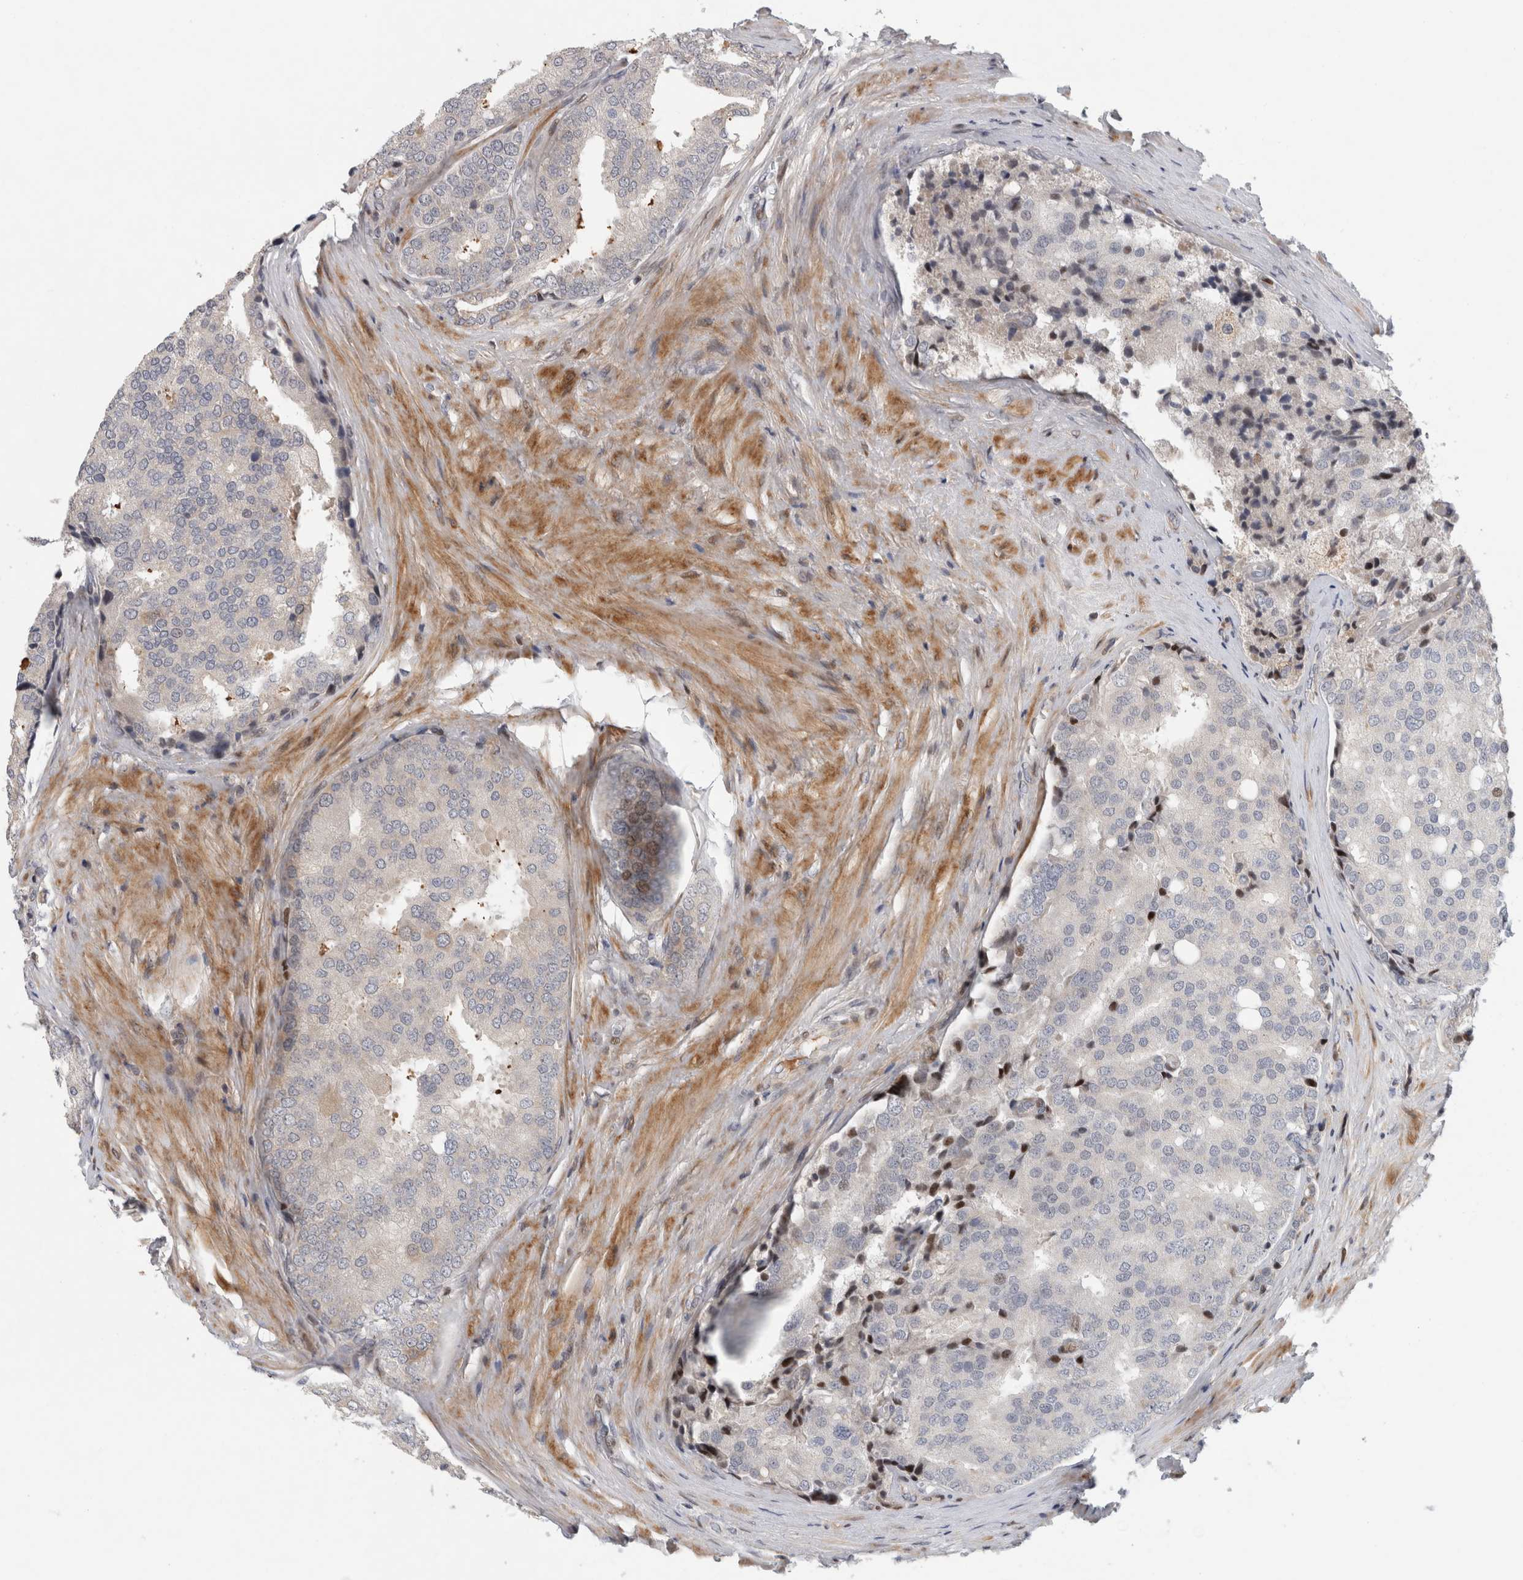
{"staining": {"intensity": "moderate", "quantity": "<25%", "location": "nuclear"}, "tissue": "prostate cancer", "cell_type": "Tumor cells", "image_type": "cancer", "snomed": [{"axis": "morphology", "description": "Adenocarcinoma, High grade"}, {"axis": "topography", "description": "Prostate"}], "caption": "Immunohistochemistry (IHC) (DAB (3,3'-diaminobenzidine)) staining of high-grade adenocarcinoma (prostate) exhibits moderate nuclear protein expression in about <25% of tumor cells.", "gene": "RBM48", "patient": {"sex": "male", "age": 50}}